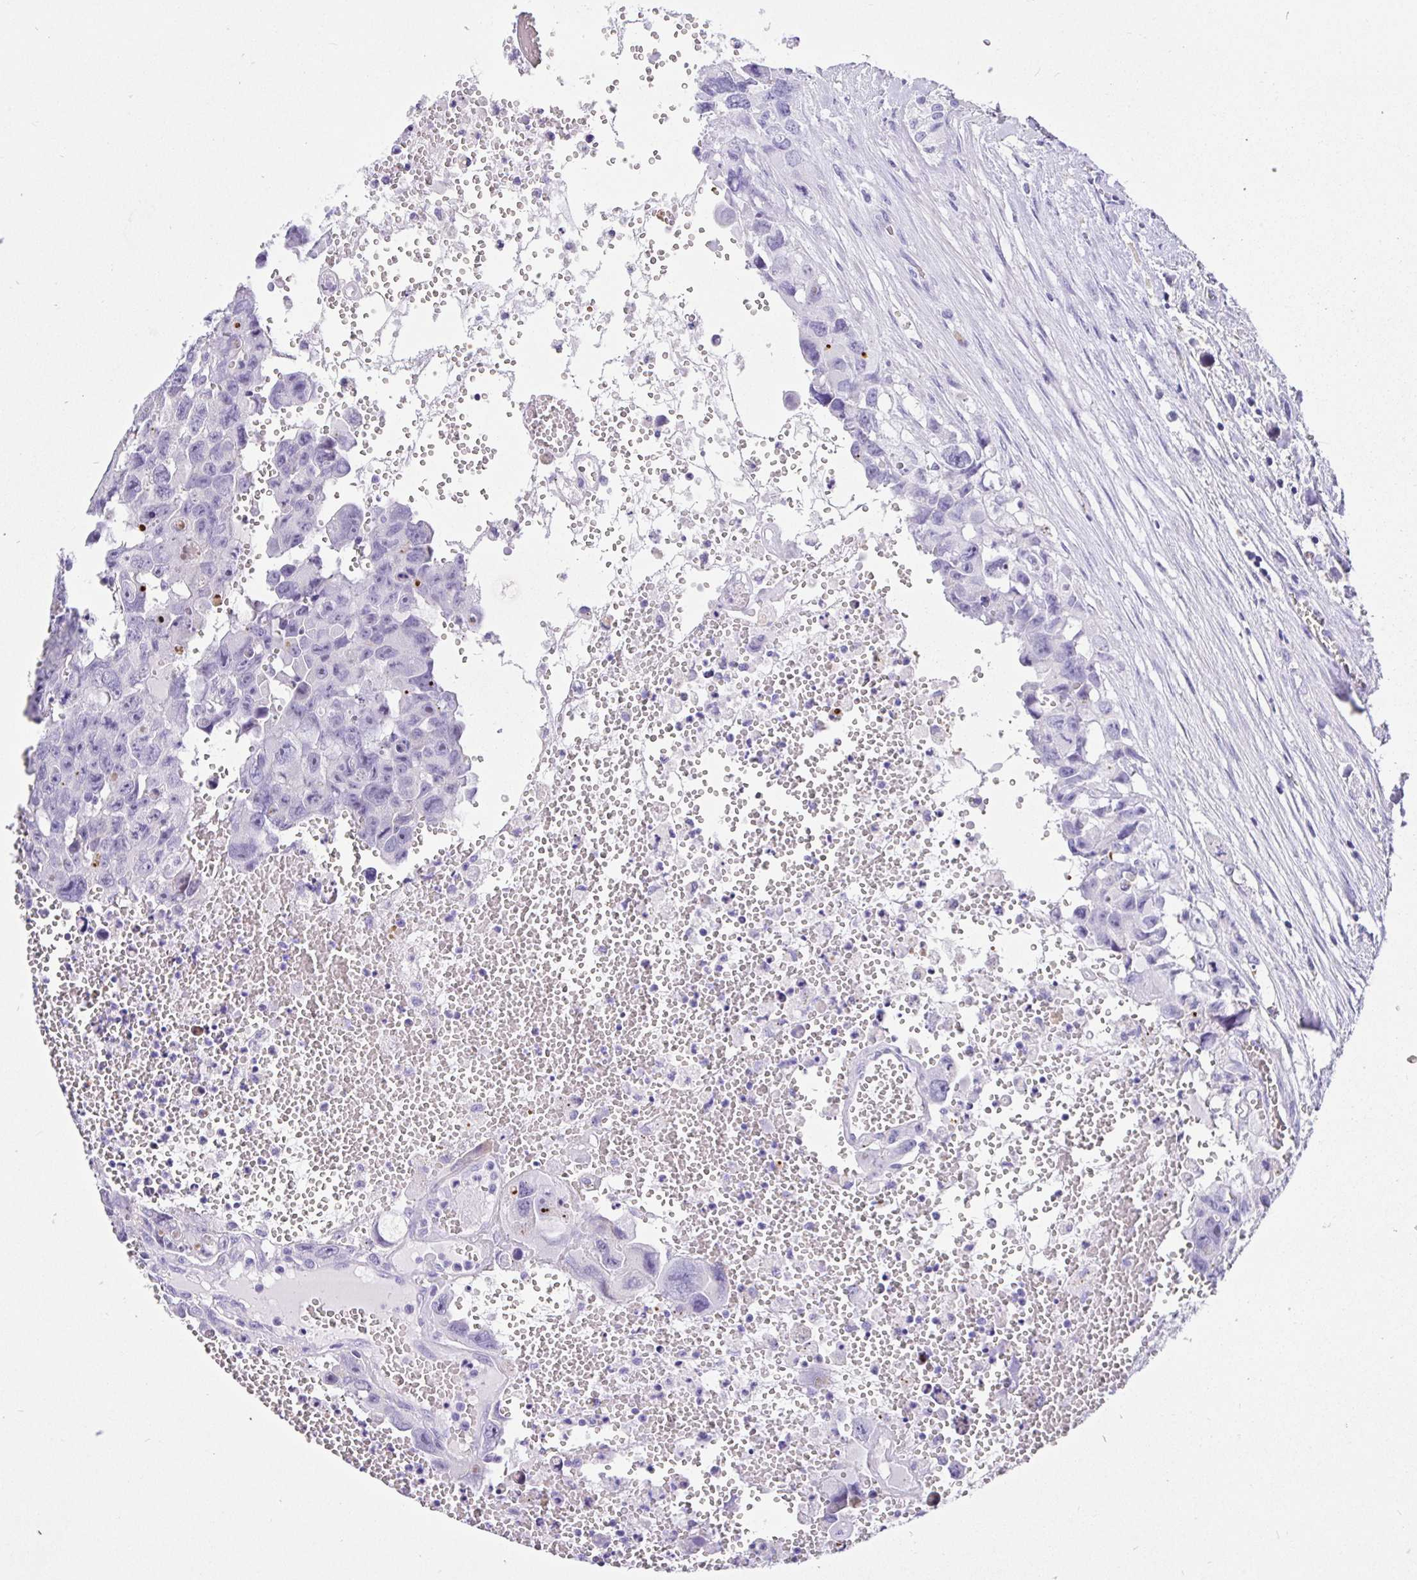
{"staining": {"intensity": "negative", "quantity": "none", "location": "none"}, "tissue": "testis cancer", "cell_type": "Tumor cells", "image_type": "cancer", "snomed": [{"axis": "morphology", "description": "Seminoma, NOS"}, {"axis": "topography", "description": "Testis"}], "caption": "A photomicrograph of testis seminoma stained for a protein displays no brown staining in tumor cells.", "gene": "PRAMEF19", "patient": {"sex": "male", "age": 26}}